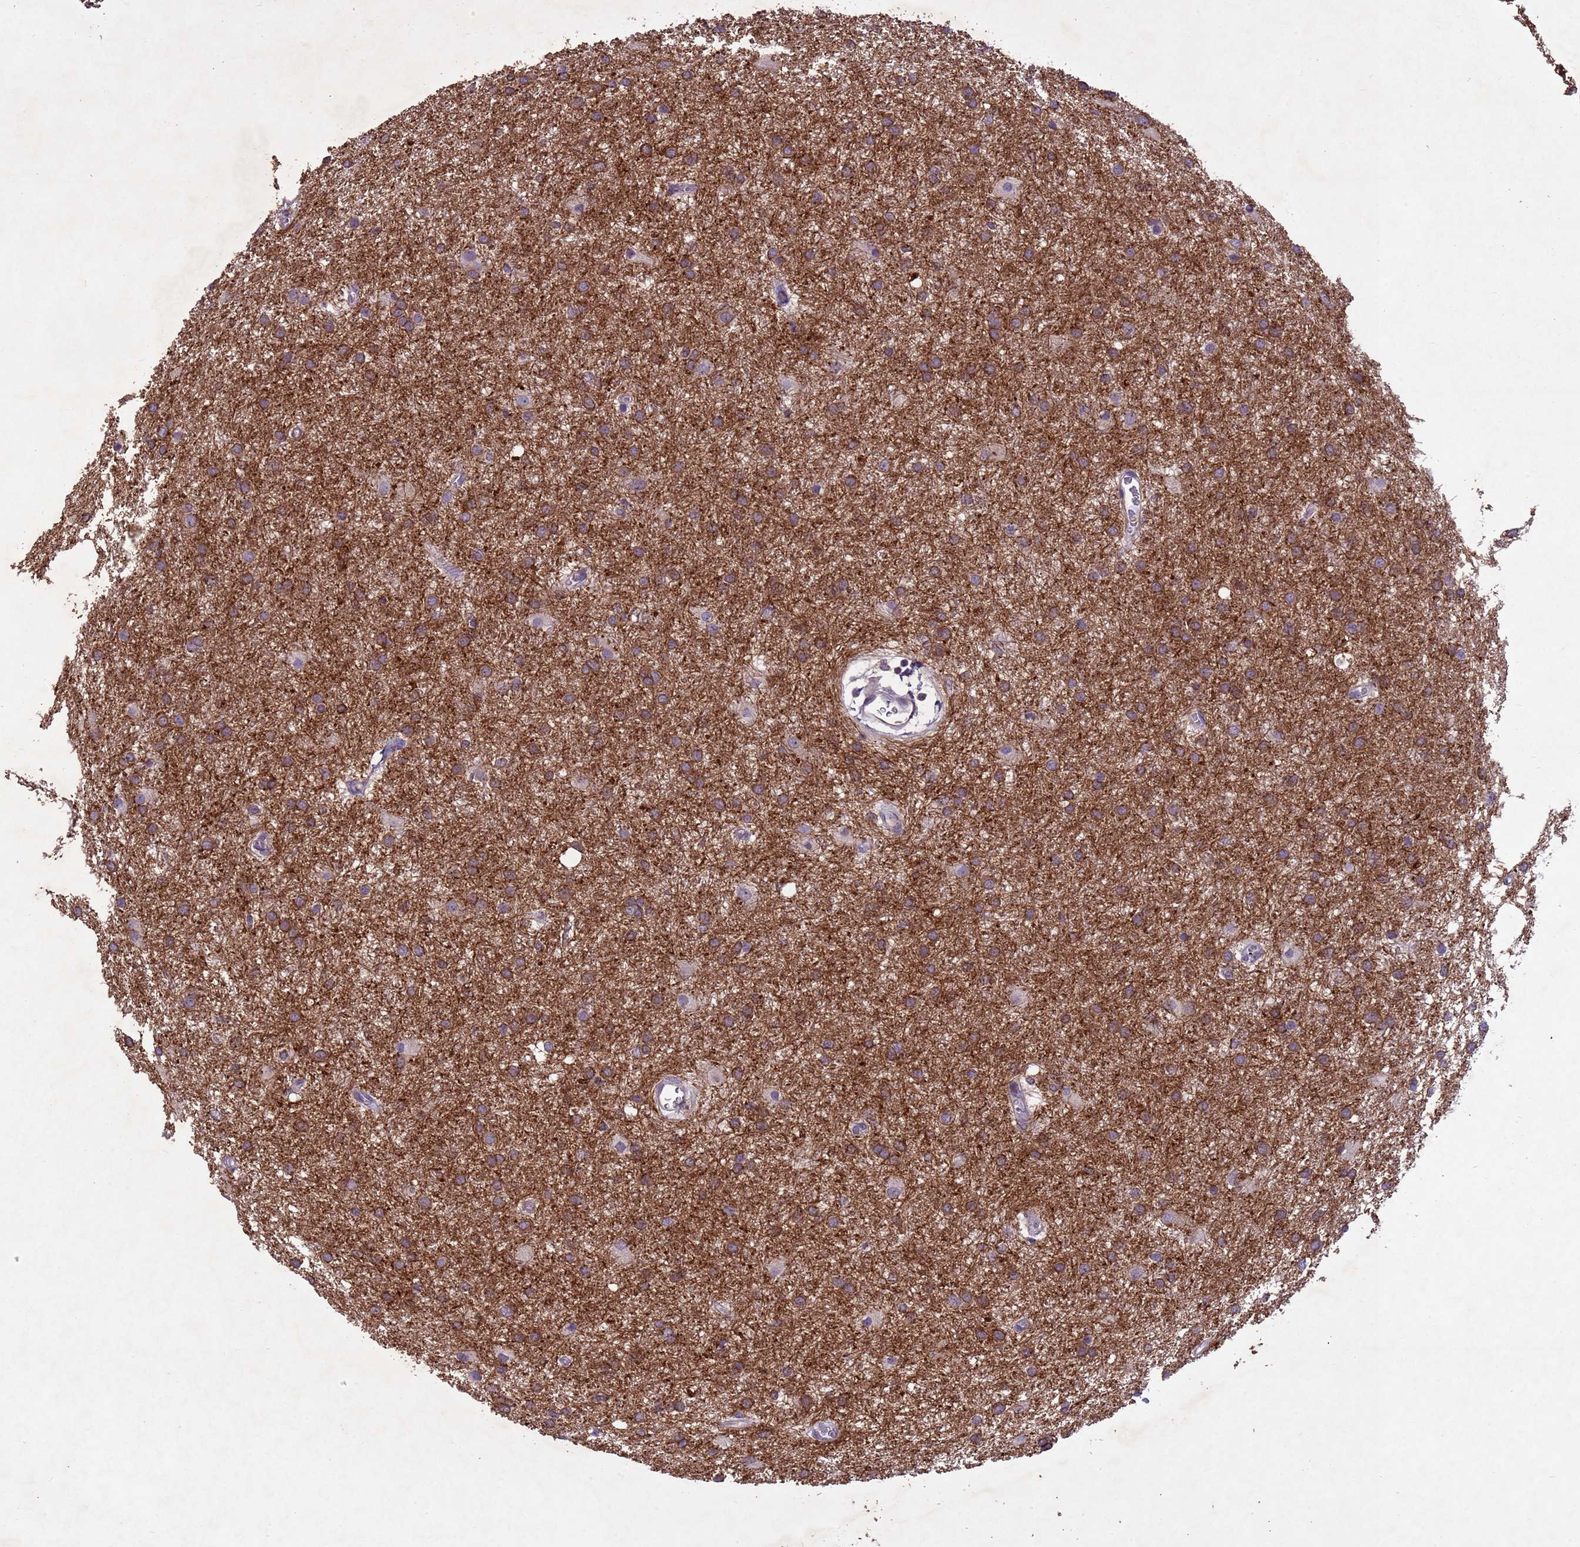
{"staining": {"intensity": "strong", "quantity": ">75%", "location": "cytoplasmic/membranous"}, "tissue": "glioma", "cell_type": "Tumor cells", "image_type": "cancer", "snomed": [{"axis": "morphology", "description": "Glioma, malignant, High grade"}, {"axis": "topography", "description": "Brain"}], "caption": "Malignant glioma (high-grade) stained with DAB IHC displays high levels of strong cytoplasmic/membranous expression in approximately >75% of tumor cells.", "gene": "NLRP11", "patient": {"sex": "female", "age": 50}}